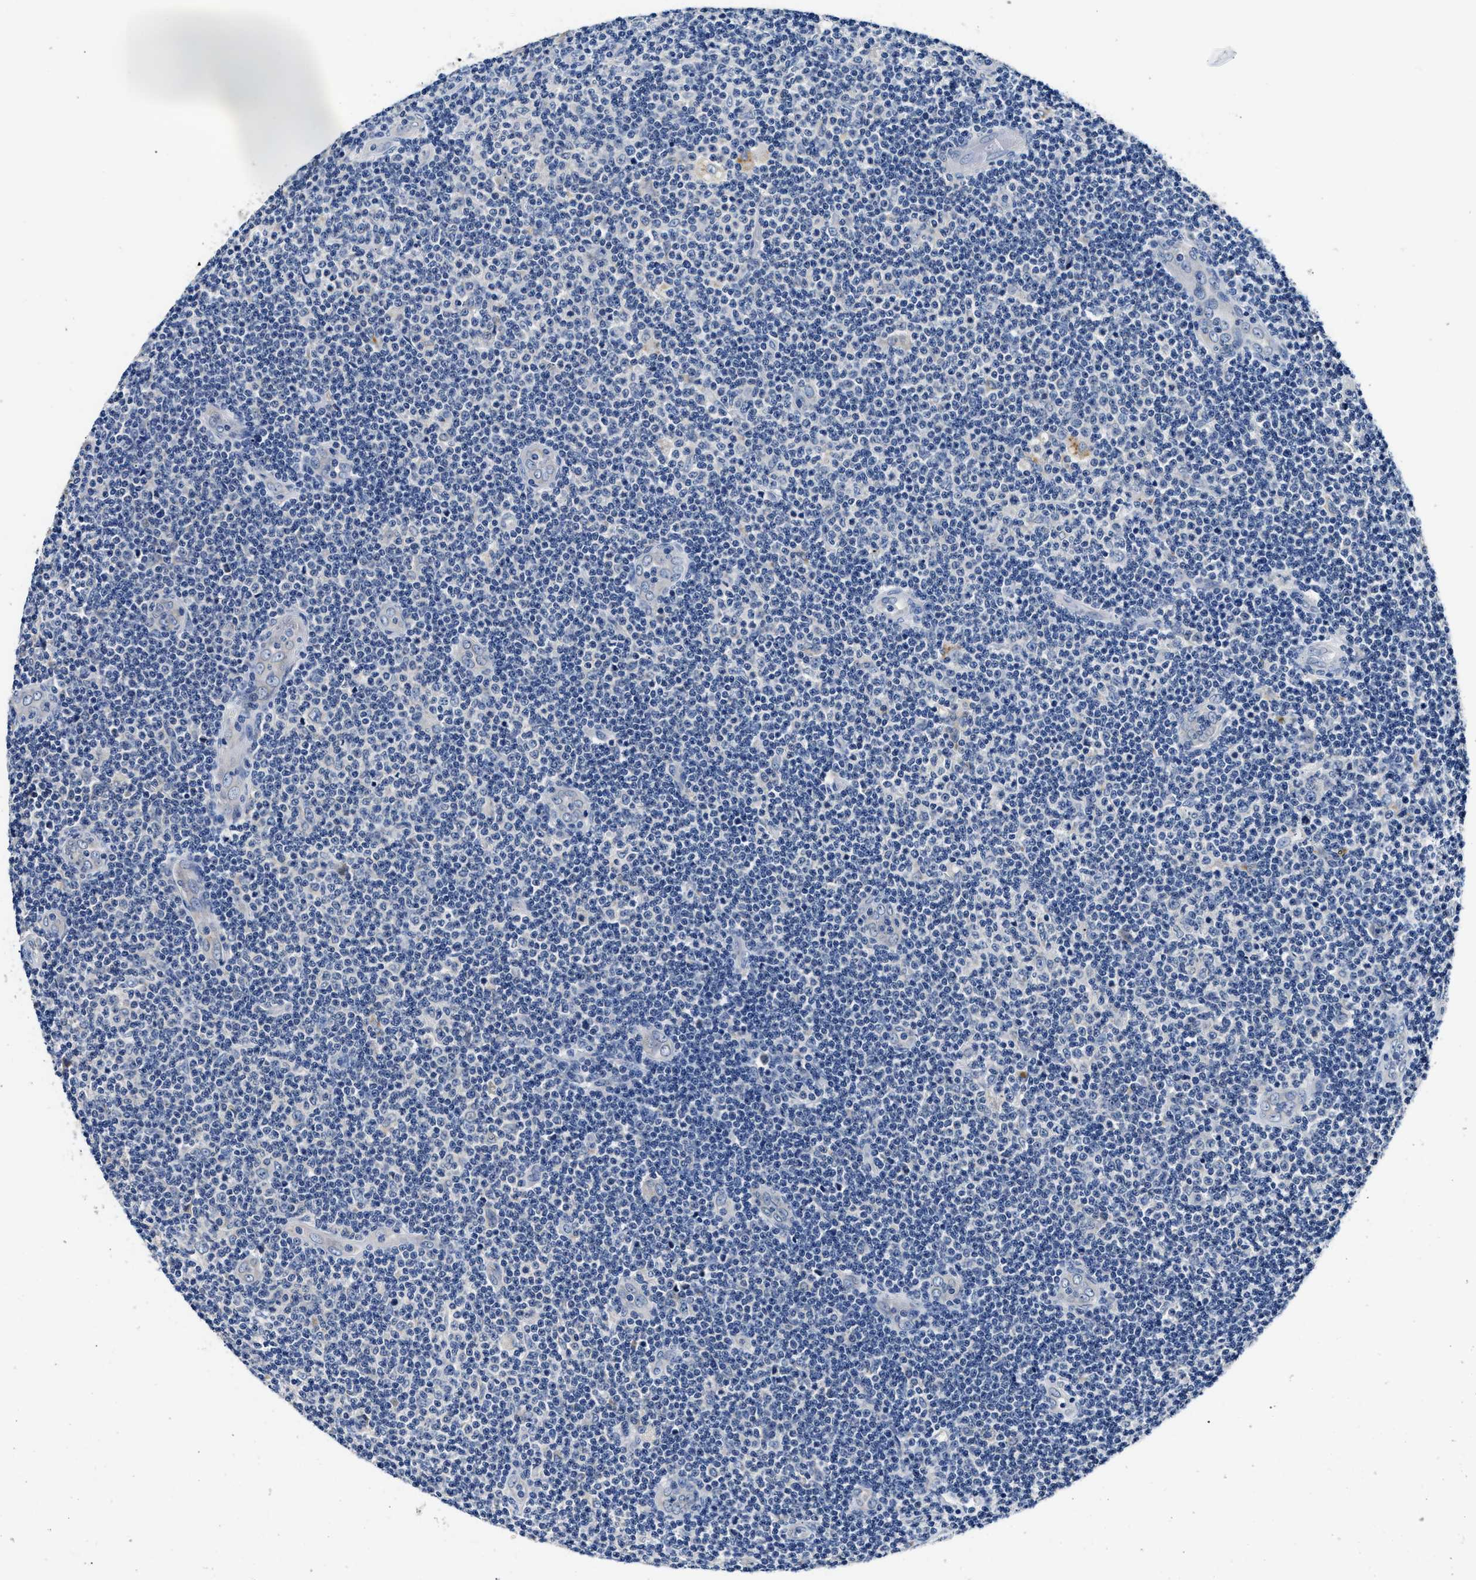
{"staining": {"intensity": "negative", "quantity": "none", "location": "none"}, "tissue": "lymphoma", "cell_type": "Tumor cells", "image_type": "cancer", "snomed": [{"axis": "morphology", "description": "Malignant lymphoma, non-Hodgkin's type, Low grade"}, {"axis": "topography", "description": "Lymph node"}], "caption": "Tumor cells are negative for brown protein staining in malignant lymphoma, non-Hodgkin's type (low-grade). (Stains: DAB IHC with hematoxylin counter stain, Microscopy: brightfield microscopy at high magnification).", "gene": "FAM185A", "patient": {"sex": "male", "age": 83}}